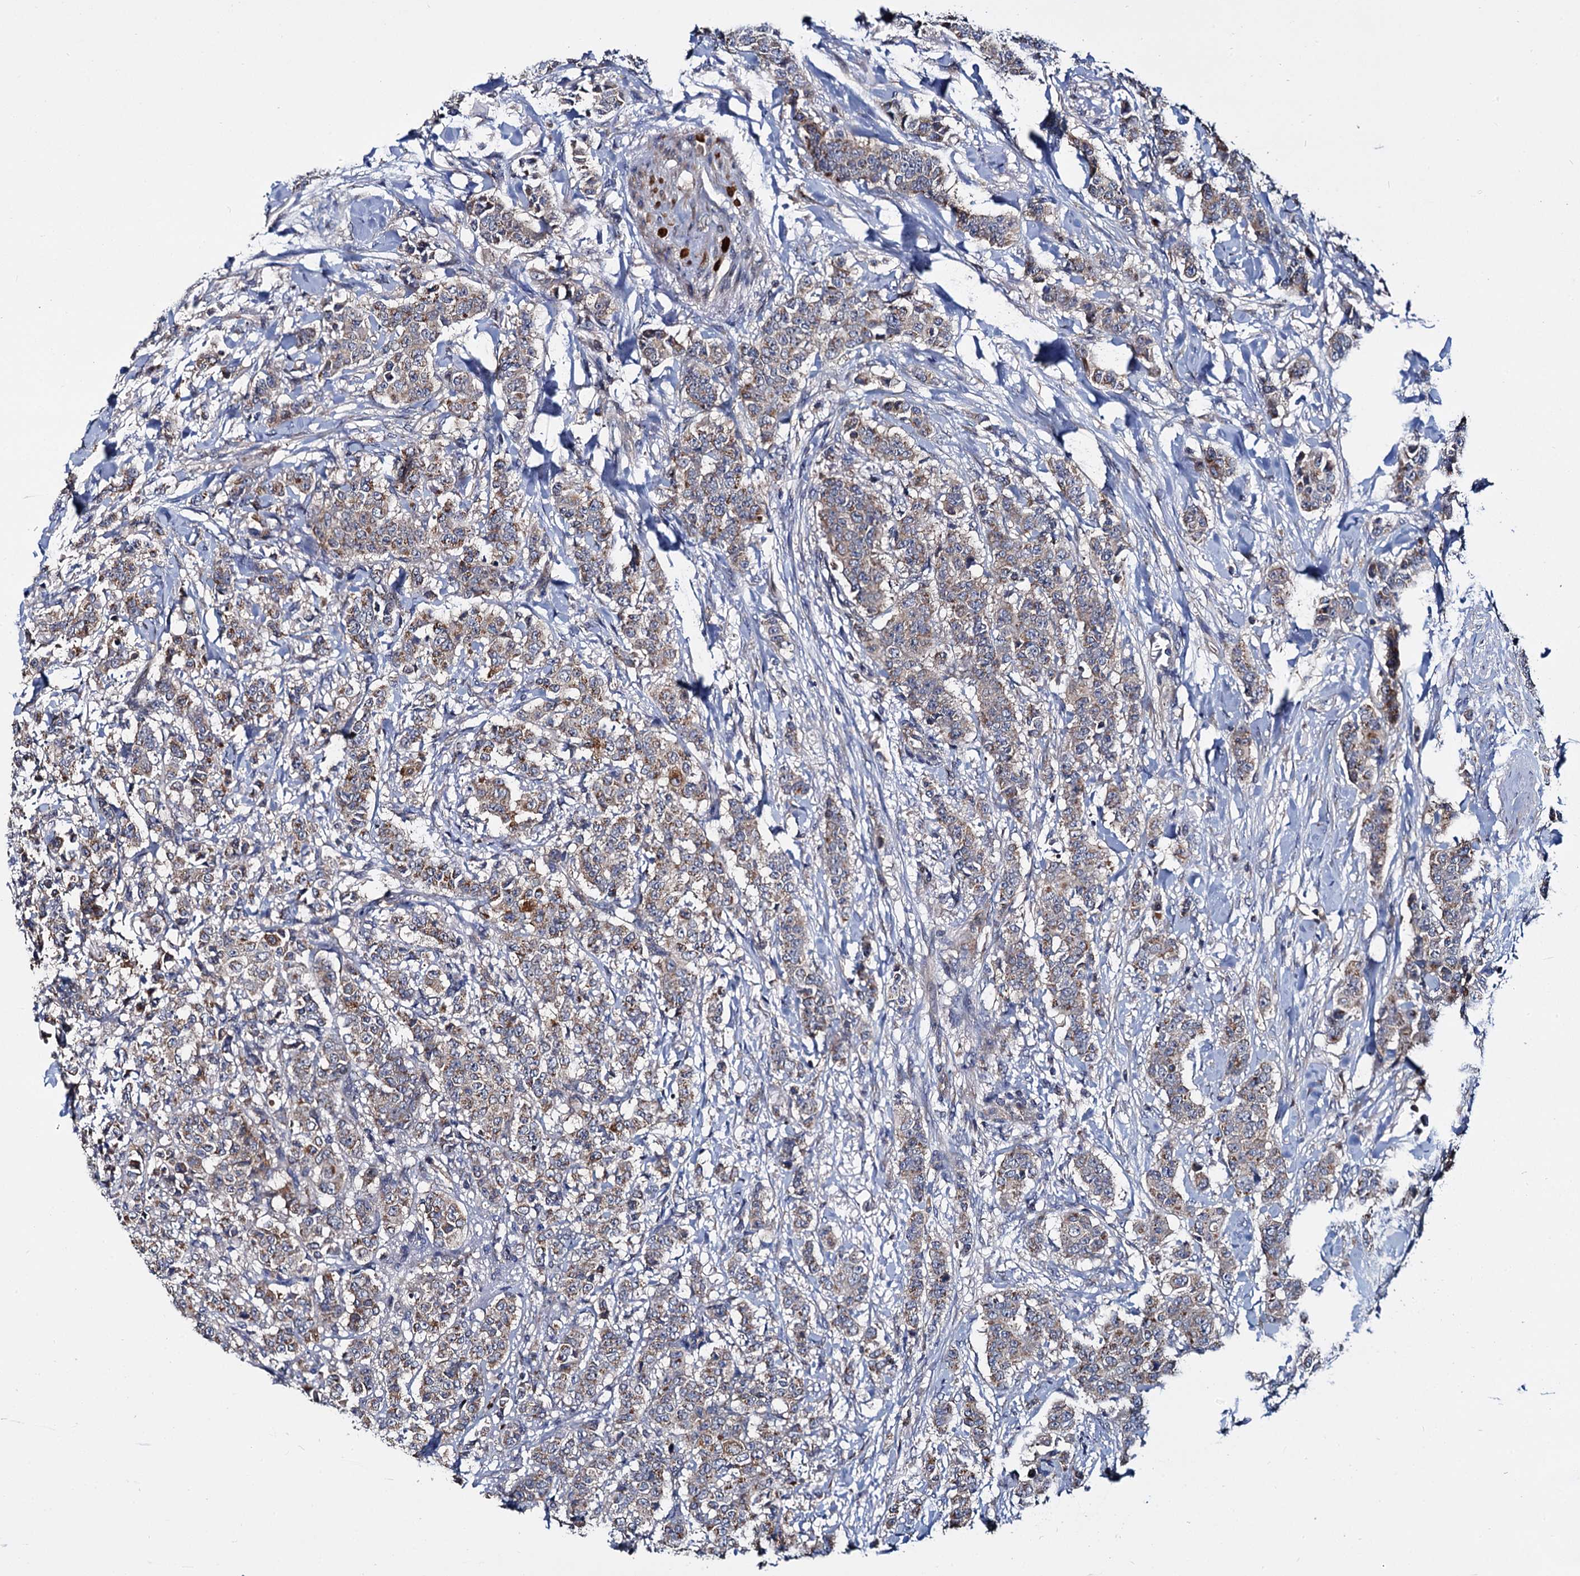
{"staining": {"intensity": "moderate", "quantity": "25%-75%", "location": "cytoplasmic/membranous"}, "tissue": "breast cancer", "cell_type": "Tumor cells", "image_type": "cancer", "snomed": [{"axis": "morphology", "description": "Duct carcinoma"}, {"axis": "topography", "description": "Breast"}], "caption": "Brown immunohistochemical staining in human breast invasive ductal carcinoma displays moderate cytoplasmic/membranous expression in about 25%-75% of tumor cells. Using DAB (brown) and hematoxylin (blue) stains, captured at high magnification using brightfield microscopy.", "gene": "CEP192", "patient": {"sex": "female", "age": 40}}